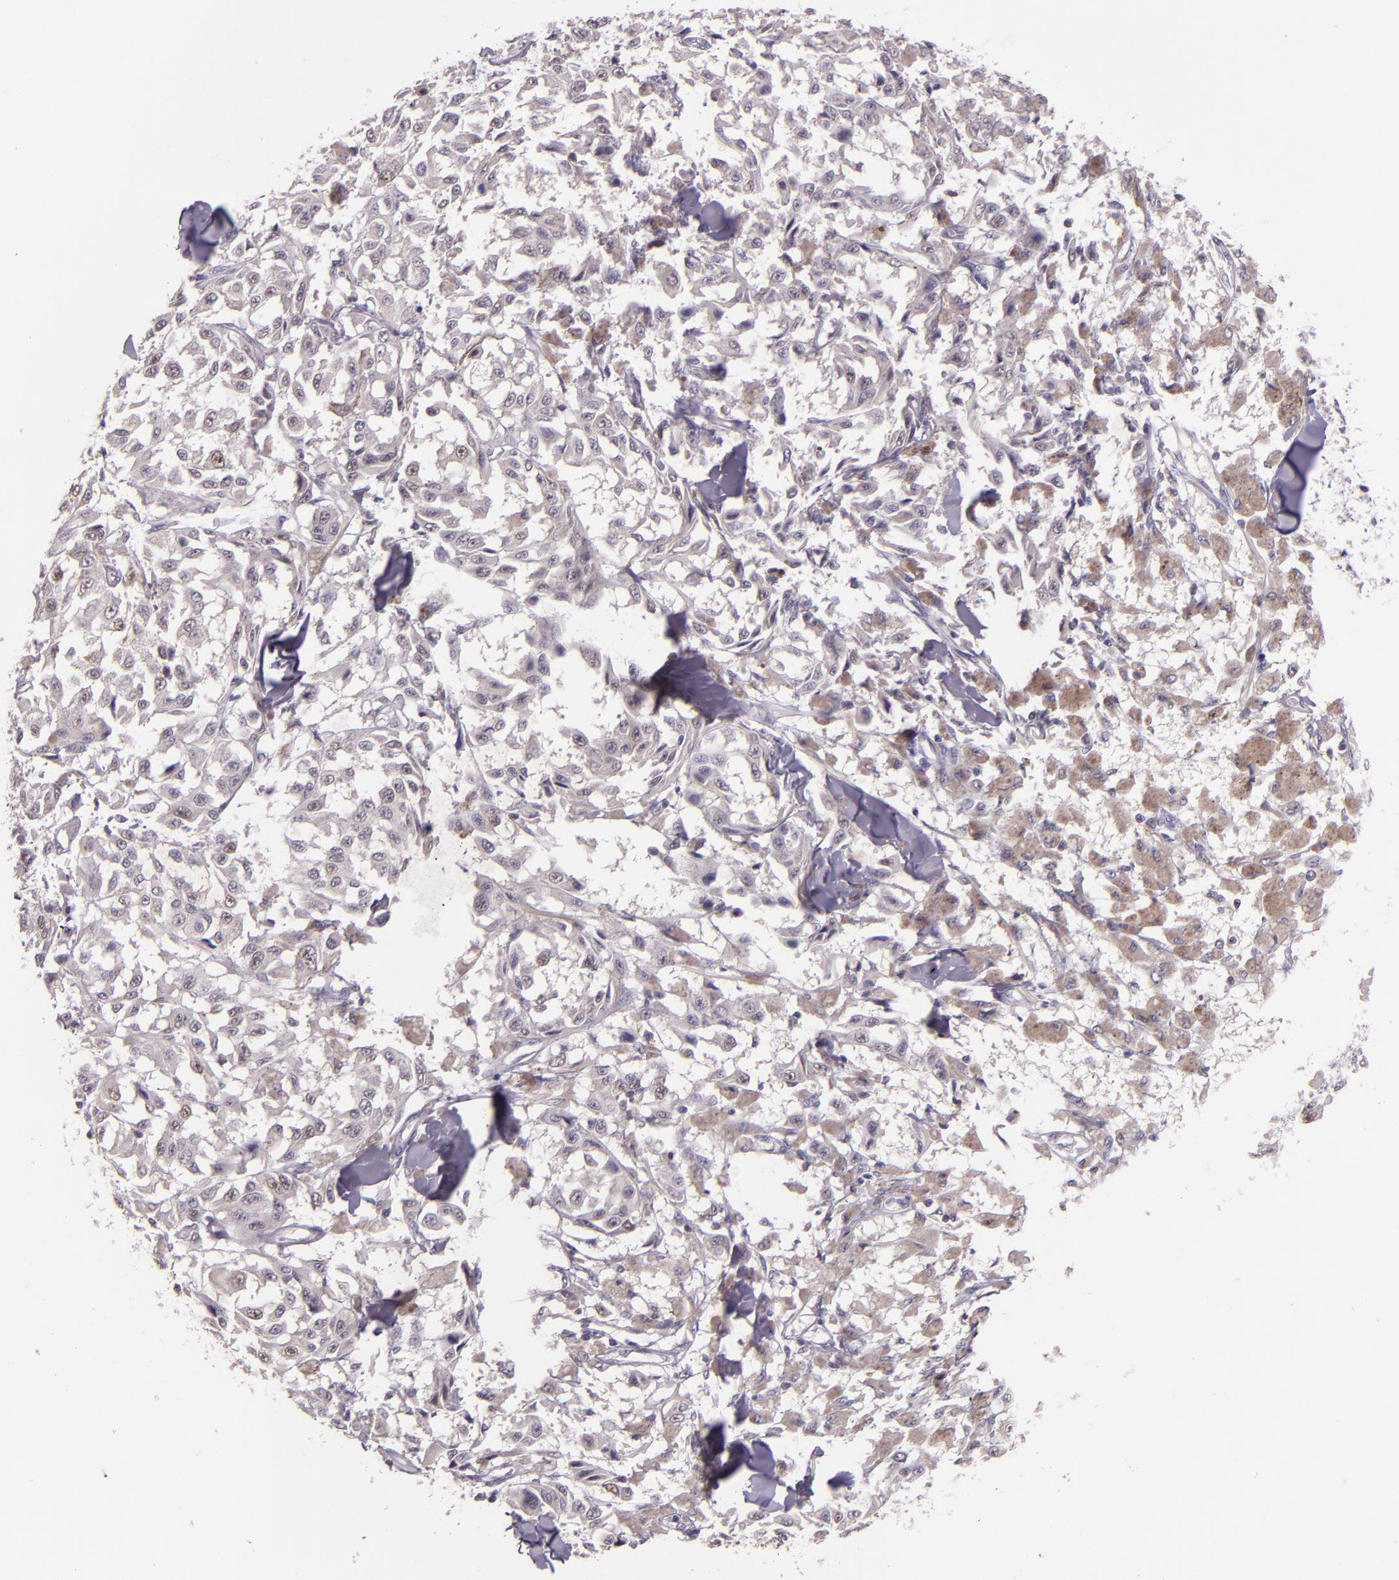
{"staining": {"intensity": "weak", "quantity": "25%-75%", "location": "cytoplasmic/membranous"}, "tissue": "melanoma", "cell_type": "Tumor cells", "image_type": "cancer", "snomed": [{"axis": "morphology", "description": "Malignant melanoma, NOS"}, {"axis": "topography", "description": "Skin"}], "caption": "An immunohistochemistry photomicrograph of tumor tissue is shown. Protein staining in brown highlights weak cytoplasmic/membranous positivity in malignant melanoma within tumor cells.", "gene": "HSPA8", "patient": {"sex": "female", "age": 64}}